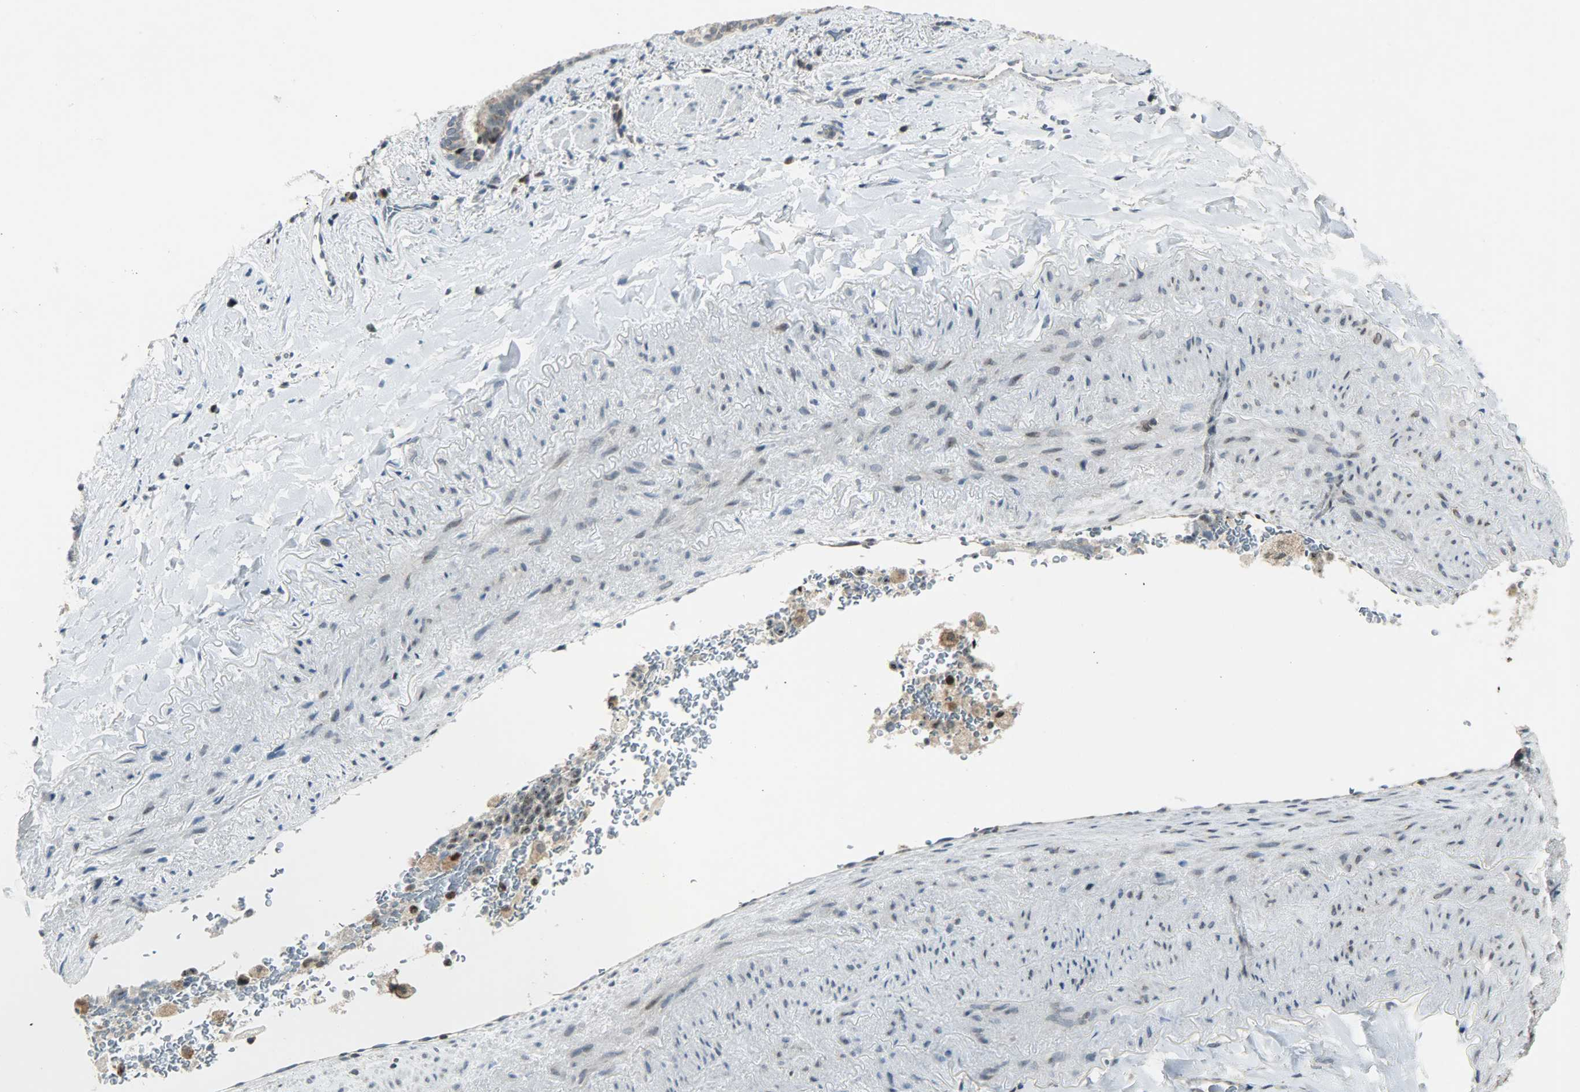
{"staining": {"intensity": "weak", "quantity": "25%-75%", "location": "cytoplasmic/membranous,nuclear"}, "tissue": "lung cancer", "cell_type": "Tumor cells", "image_type": "cancer", "snomed": [{"axis": "morphology", "description": "Squamous cell carcinoma, NOS"}, {"axis": "topography", "description": "Lung"}], "caption": "There is low levels of weak cytoplasmic/membranous and nuclear positivity in tumor cells of lung cancer (squamous cell carcinoma), as demonstrated by immunohistochemical staining (brown color).", "gene": "IL15", "patient": {"sex": "male", "age": 54}}